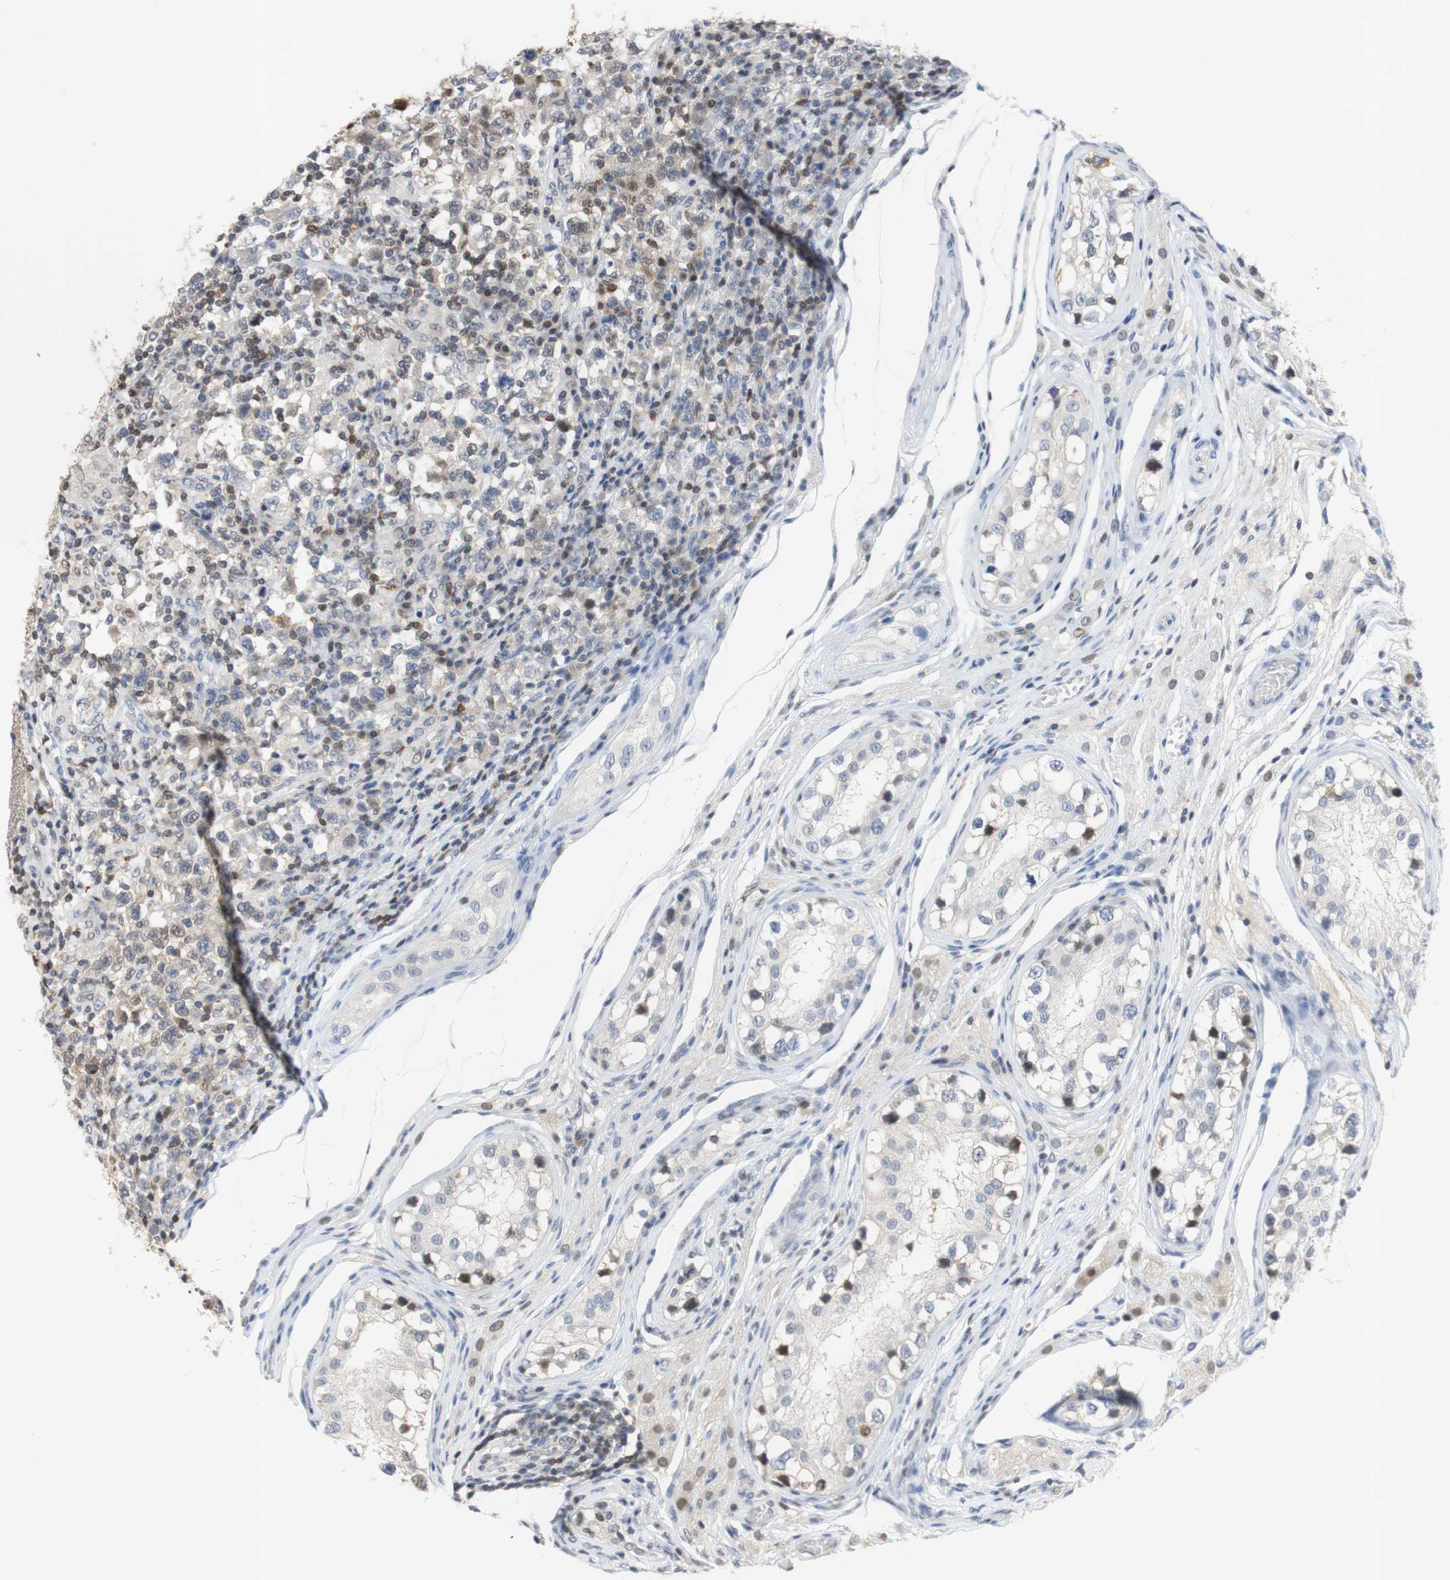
{"staining": {"intensity": "weak", "quantity": "25%-75%", "location": "cytoplasmic/membranous"}, "tissue": "testis cancer", "cell_type": "Tumor cells", "image_type": "cancer", "snomed": [{"axis": "morphology", "description": "Carcinoma, Embryonal, NOS"}, {"axis": "topography", "description": "Testis"}], "caption": "Testis cancer stained with DAB immunohistochemistry (IHC) displays low levels of weak cytoplasmic/membranous expression in approximately 25%-75% of tumor cells.", "gene": "NAP1L4", "patient": {"sex": "male", "age": 21}}